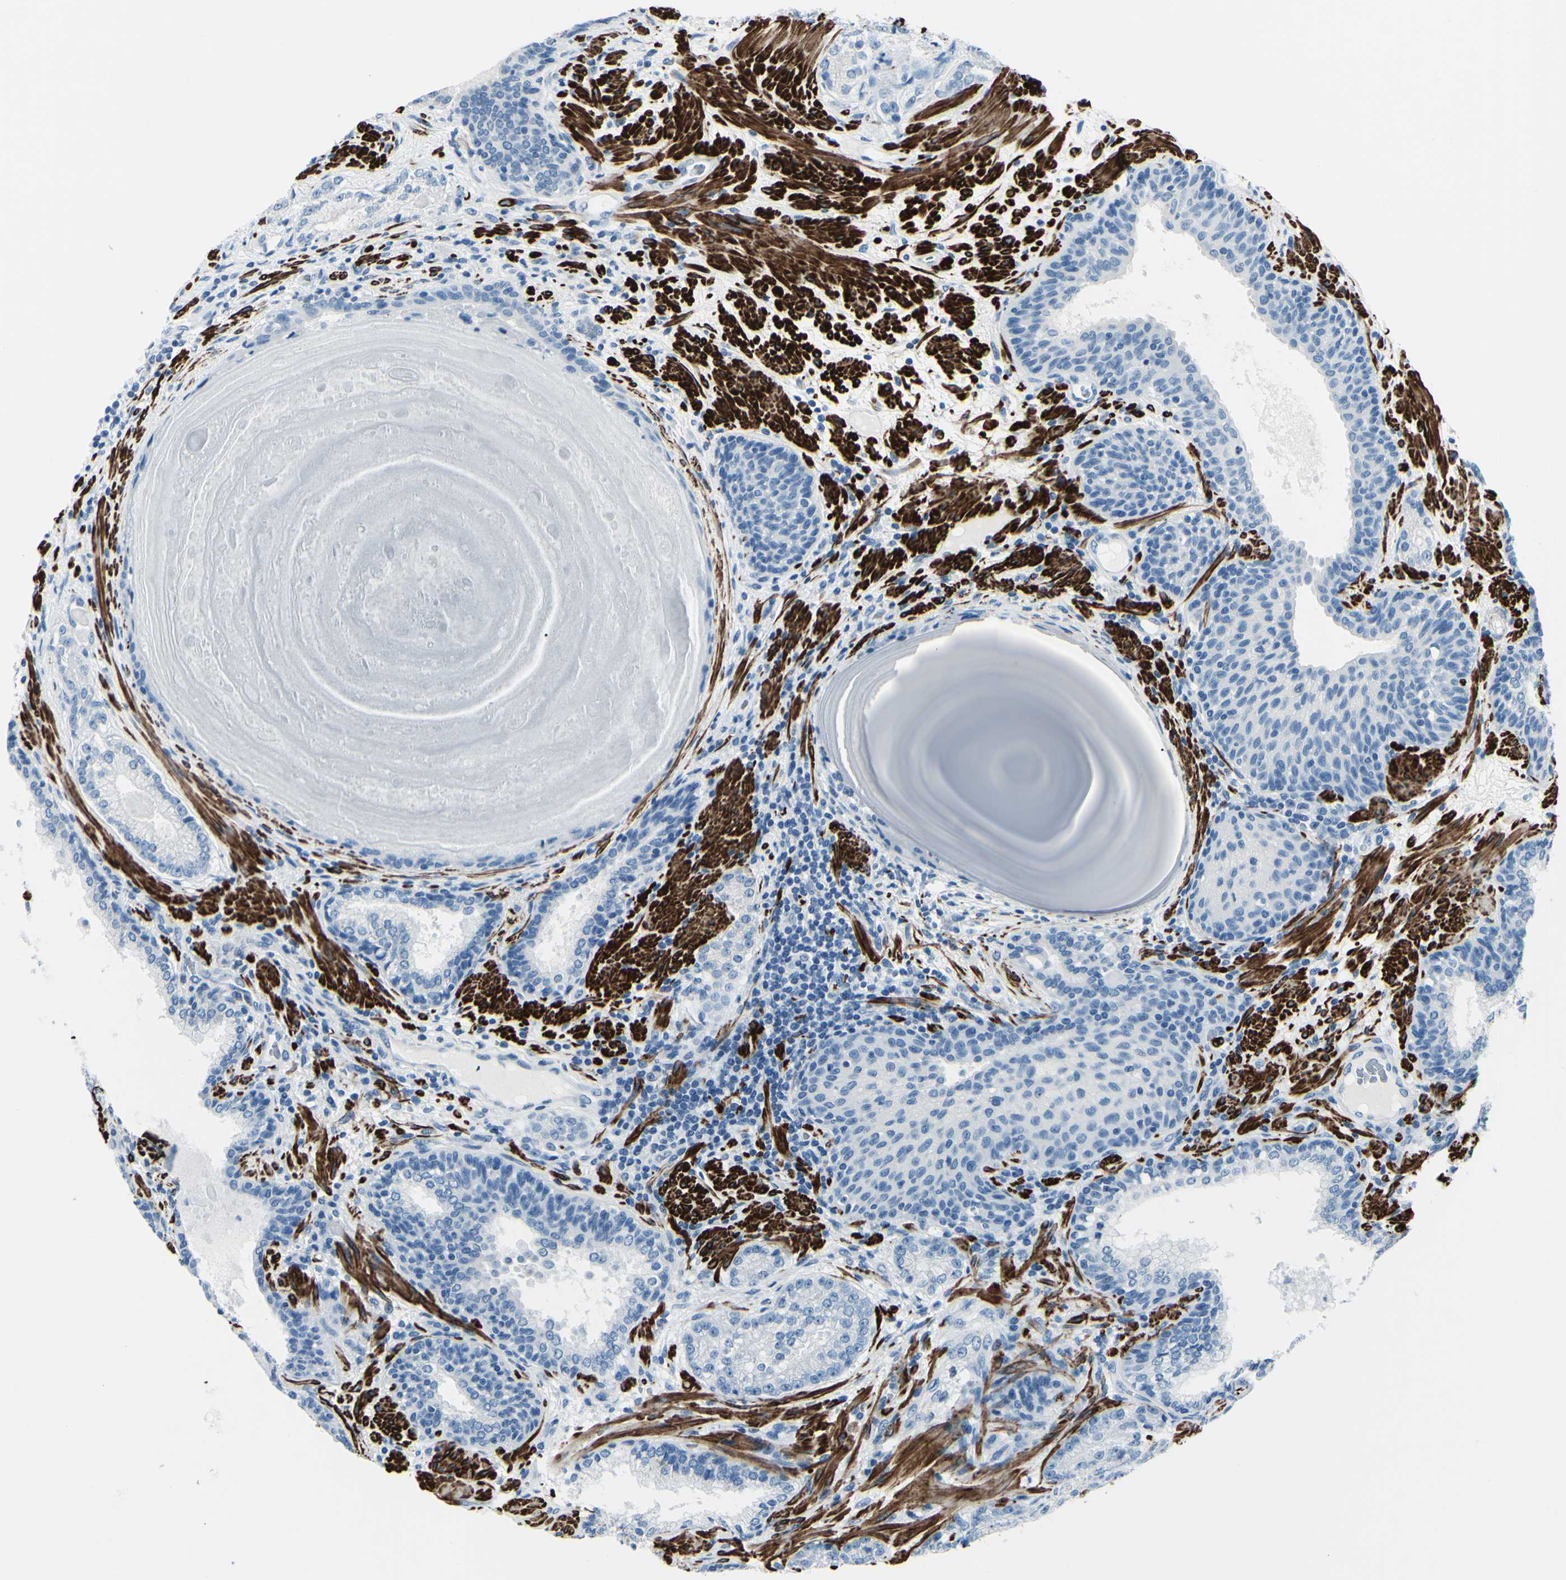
{"staining": {"intensity": "negative", "quantity": "none", "location": "none"}, "tissue": "prostate cancer", "cell_type": "Tumor cells", "image_type": "cancer", "snomed": [{"axis": "morphology", "description": "Adenocarcinoma, High grade"}, {"axis": "topography", "description": "Prostate"}], "caption": "Tumor cells are negative for brown protein staining in prostate cancer (high-grade adenocarcinoma).", "gene": "CDH15", "patient": {"sex": "male", "age": 61}}